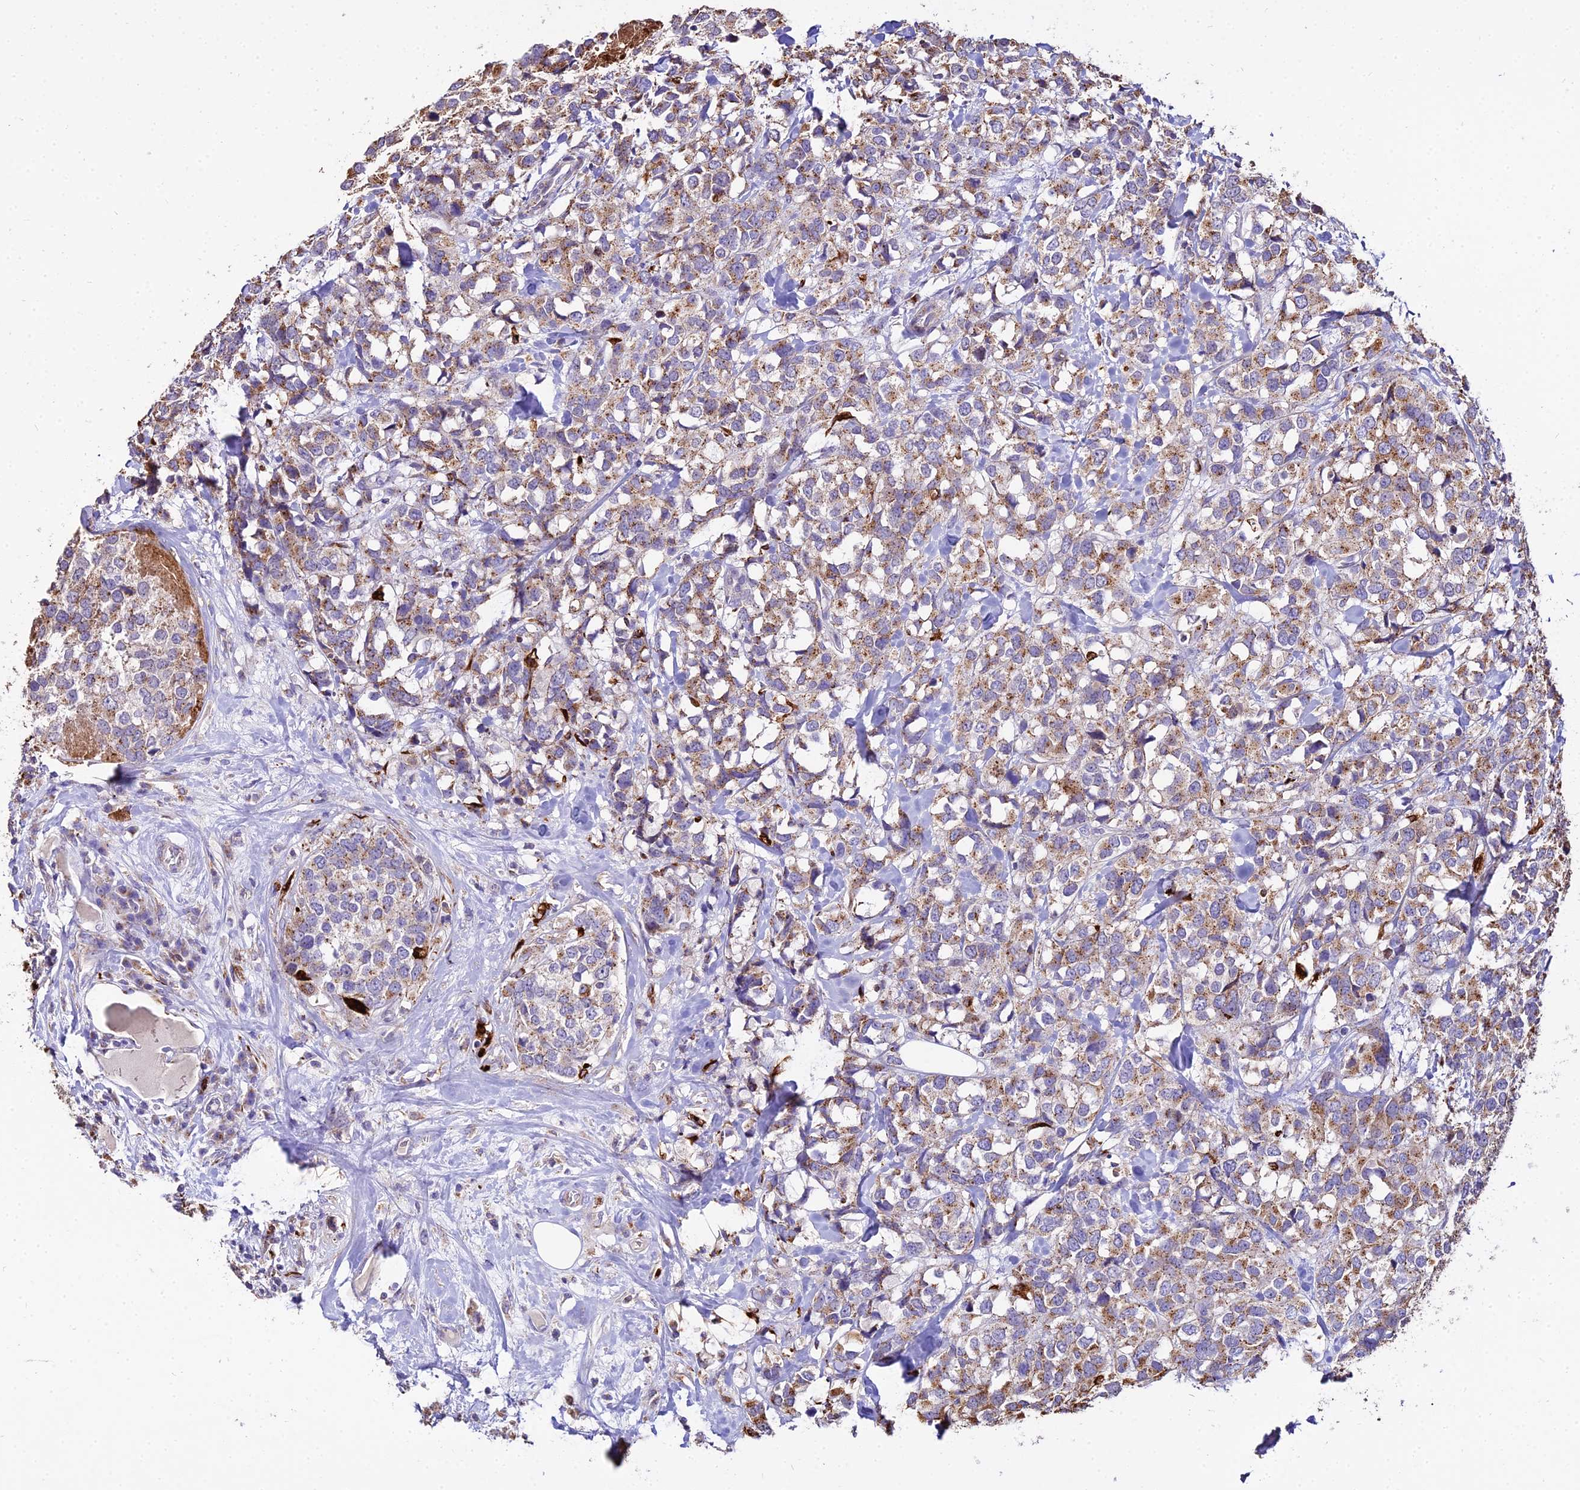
{"staining": {"intensity": "moderate", "quantity": ">75%", "location": "cytoplasmic/membranous"}, "tissue": "breast cancer", "cell_type": "Tumor cells", "image_type": "cancer", "snomed": [{"axis": "morphology", "description": "Lobular carcinoma"}, {"axis": "topography", "description": "Breast"}], "caption": "This is a histology image of IHC staining of lobular carcinoma (breast), which shows moderate positivity in the cytoplasmic/membranous of tumor cells.", "gene": "PEX19", "patient": {"sex": "female", "age": 59}}